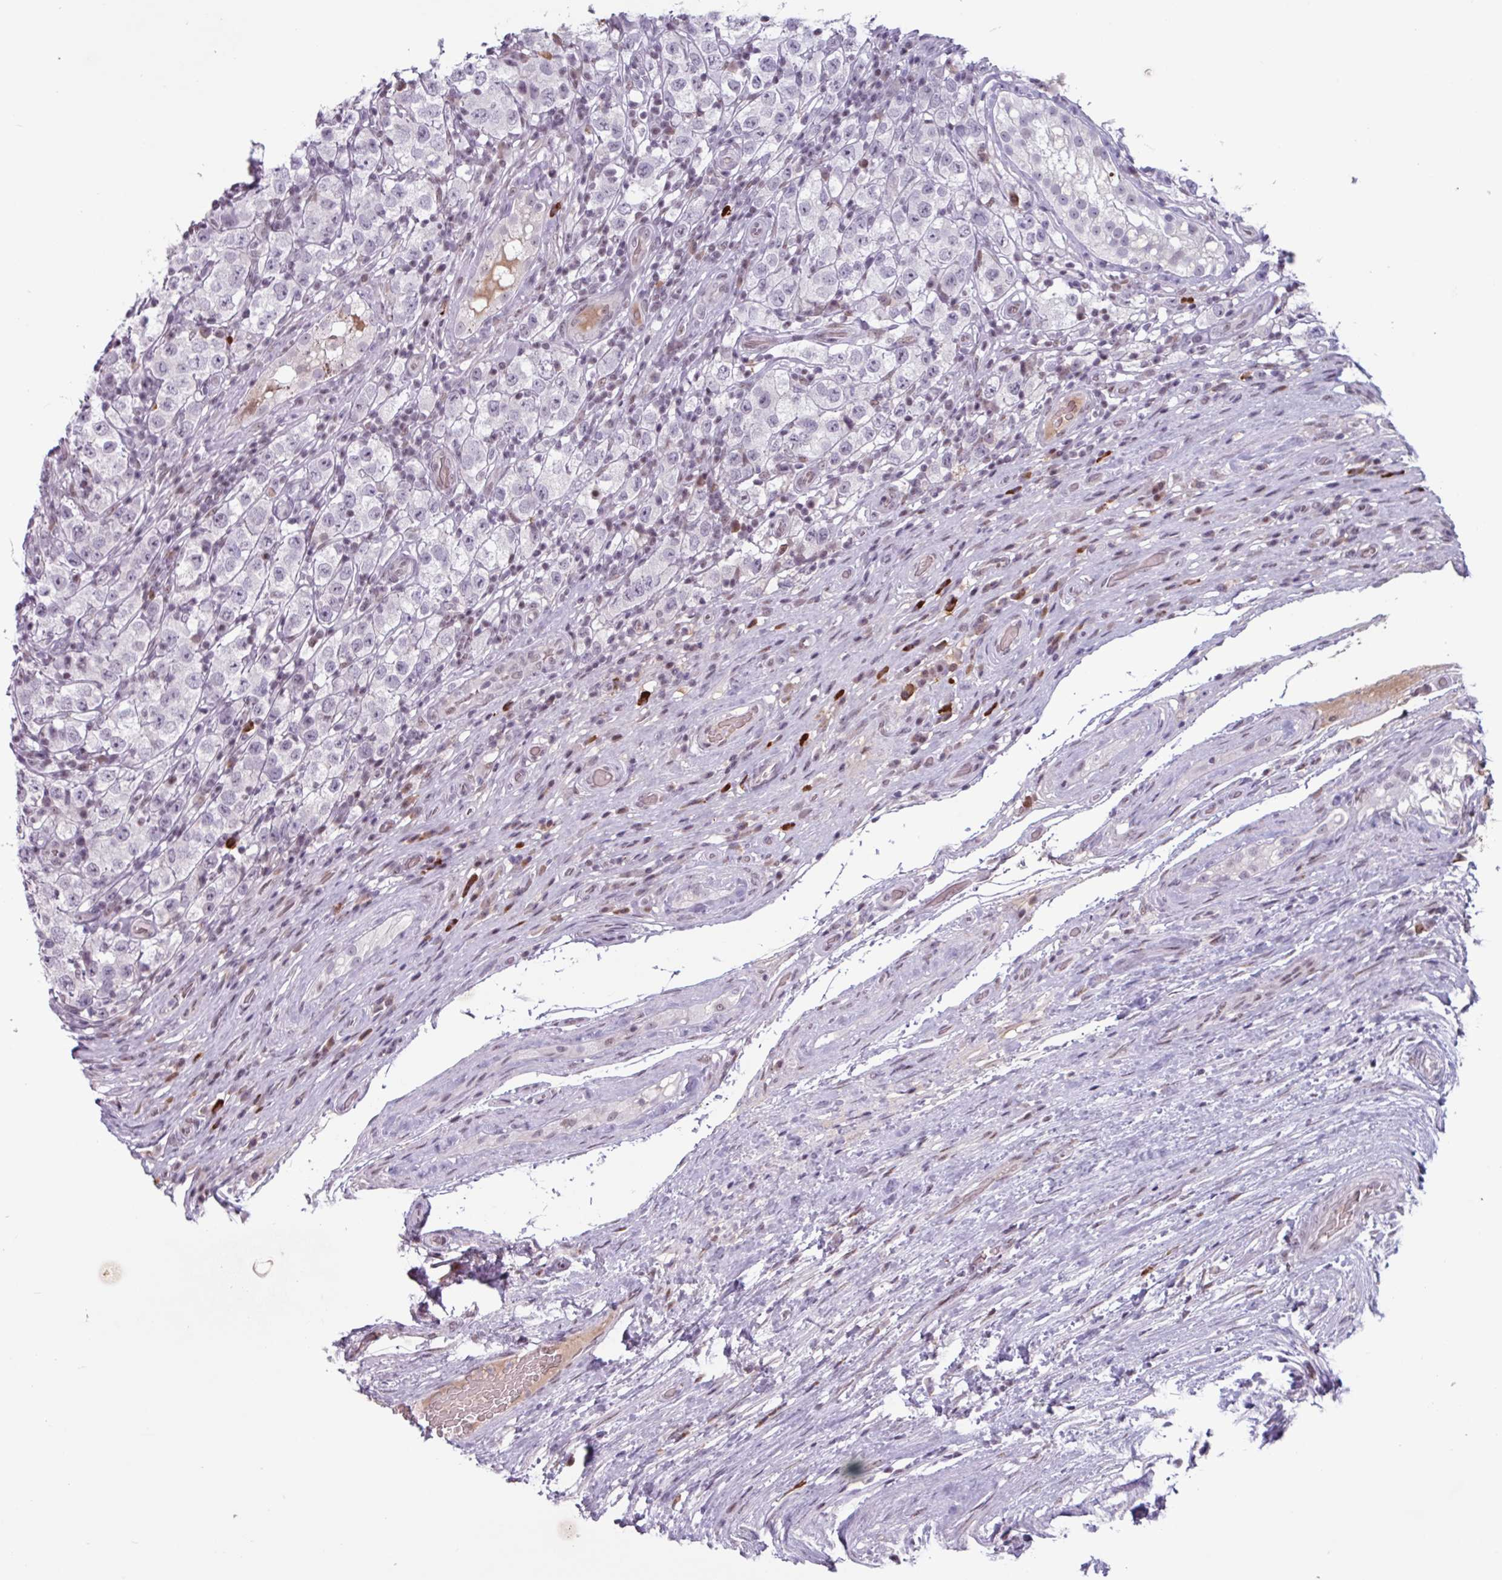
{"staining": {"intensity": "negative", "quantity": "none", "location": "none"}, "tissue": "testis cancer", "cell_type": "Tumor cells", "image_type": "cancer", "snomed": [{"axis": "morphology", "description": "Seminoma, NOS"}, {"axis": "morphology", "description": "Carcinoma, Embryonal, NOS"}, {"axis": "topography", "description": "Testis"}], "caption": "A high-resolution photomicrograph shows IHC staining of testis seminoma, which shows no significant expression in tumor cells.", "gene": "ZNF575", "patient": {"sex": "male", "age": 41}}